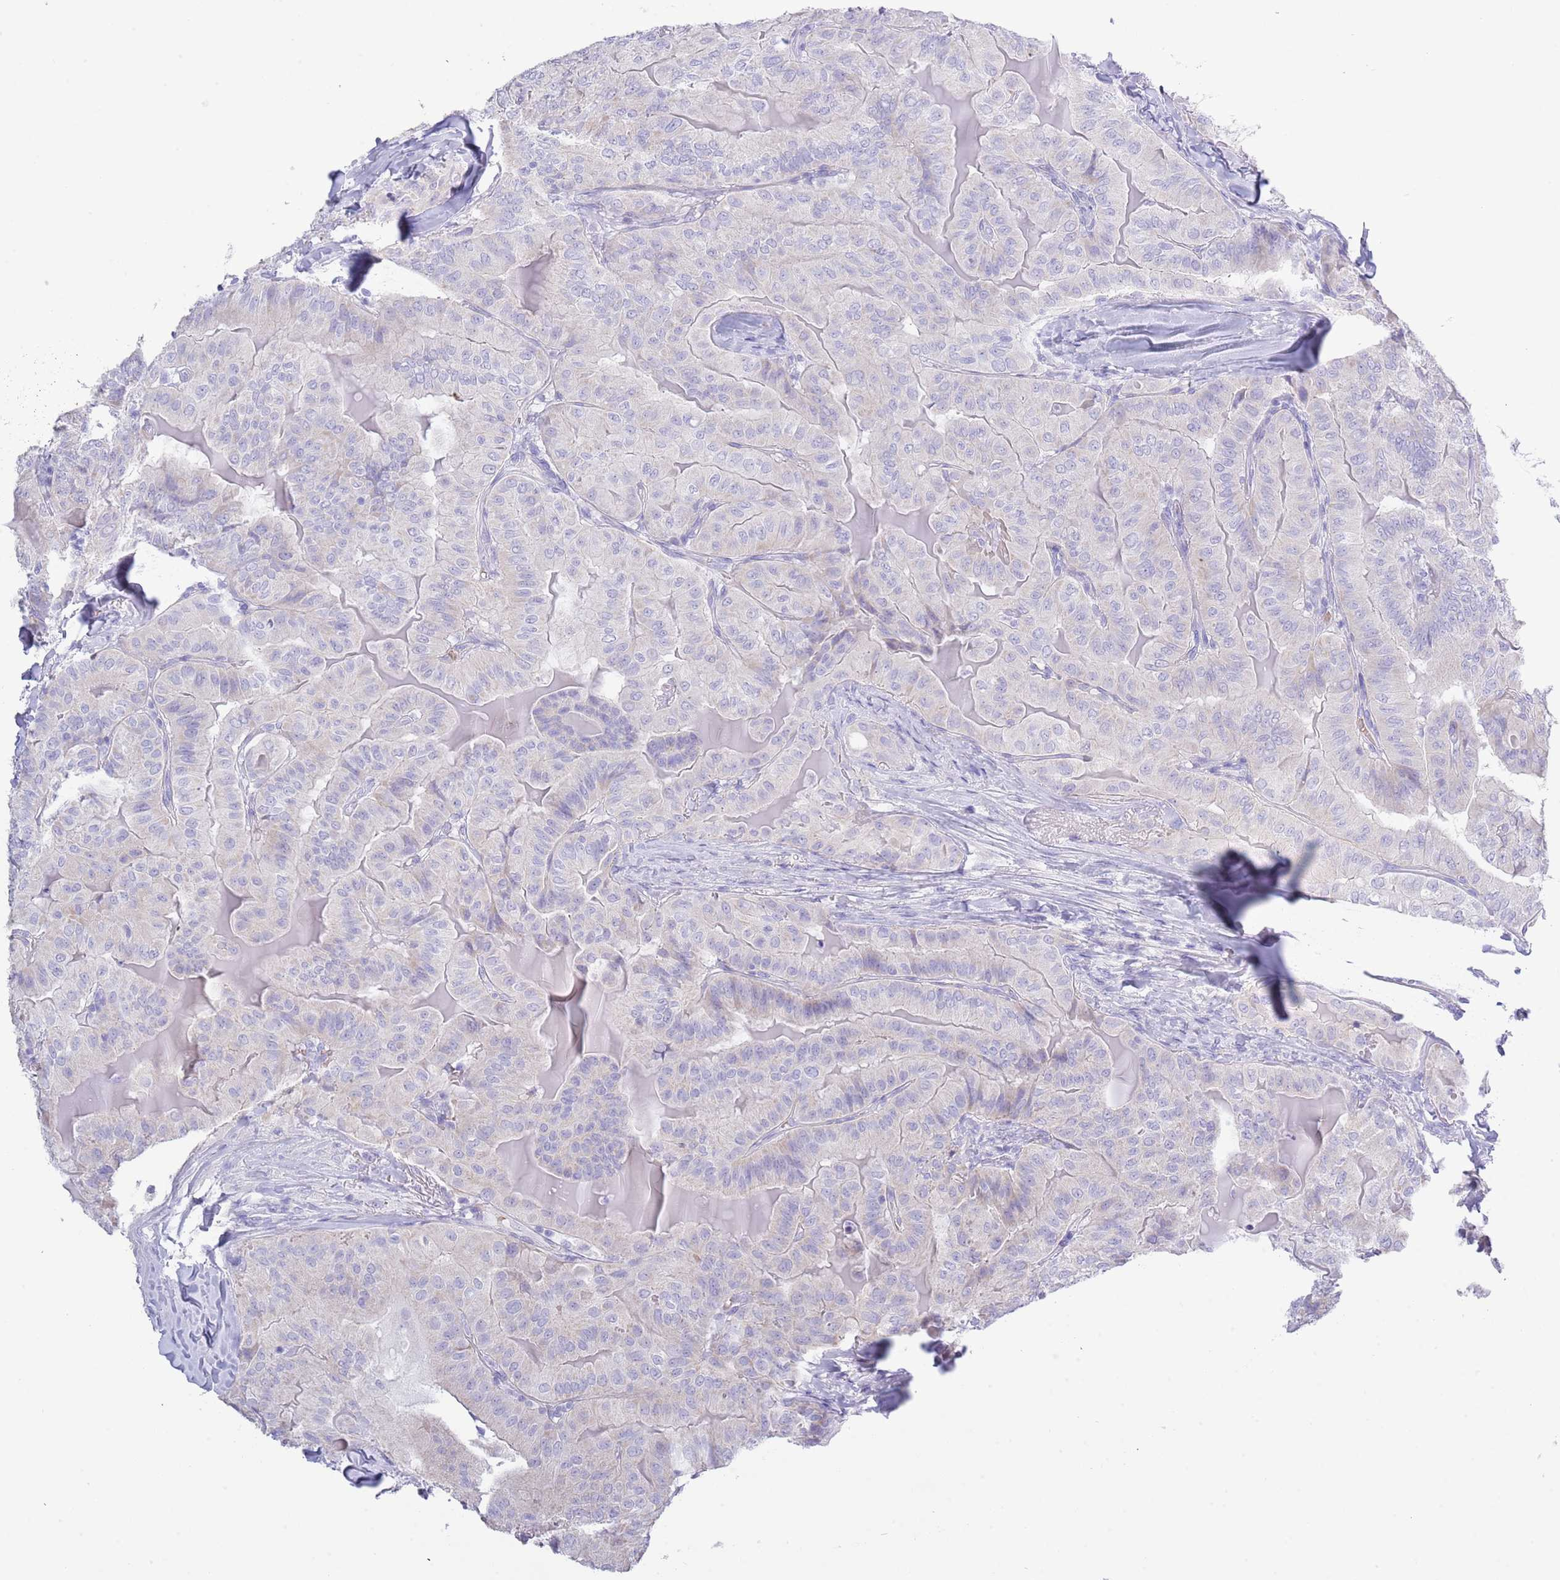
{"staining": {"intensity": "negative", "quantity": "none", "location": "none"}, "tissue": "thyroid cancer", "cell_type": "Tumor cells", "image_type": "cancer", "snomed": [{"axis": "morphology", "description": "Papillary adenocarcinoma, NOS"}, {"axis": "topography", "description": "Thyroid gland"}], "caption": "Thyroid papillary adenocarcinoma was stained to show a protein in brown. There is no significant expression in tumor cells. (DAB (3,3'-diaminobenzidine) IHC visualized using brightfield microscopy, high magnification).", "gene": "ACR", "patient": {"sex": "female", "age": 68}}